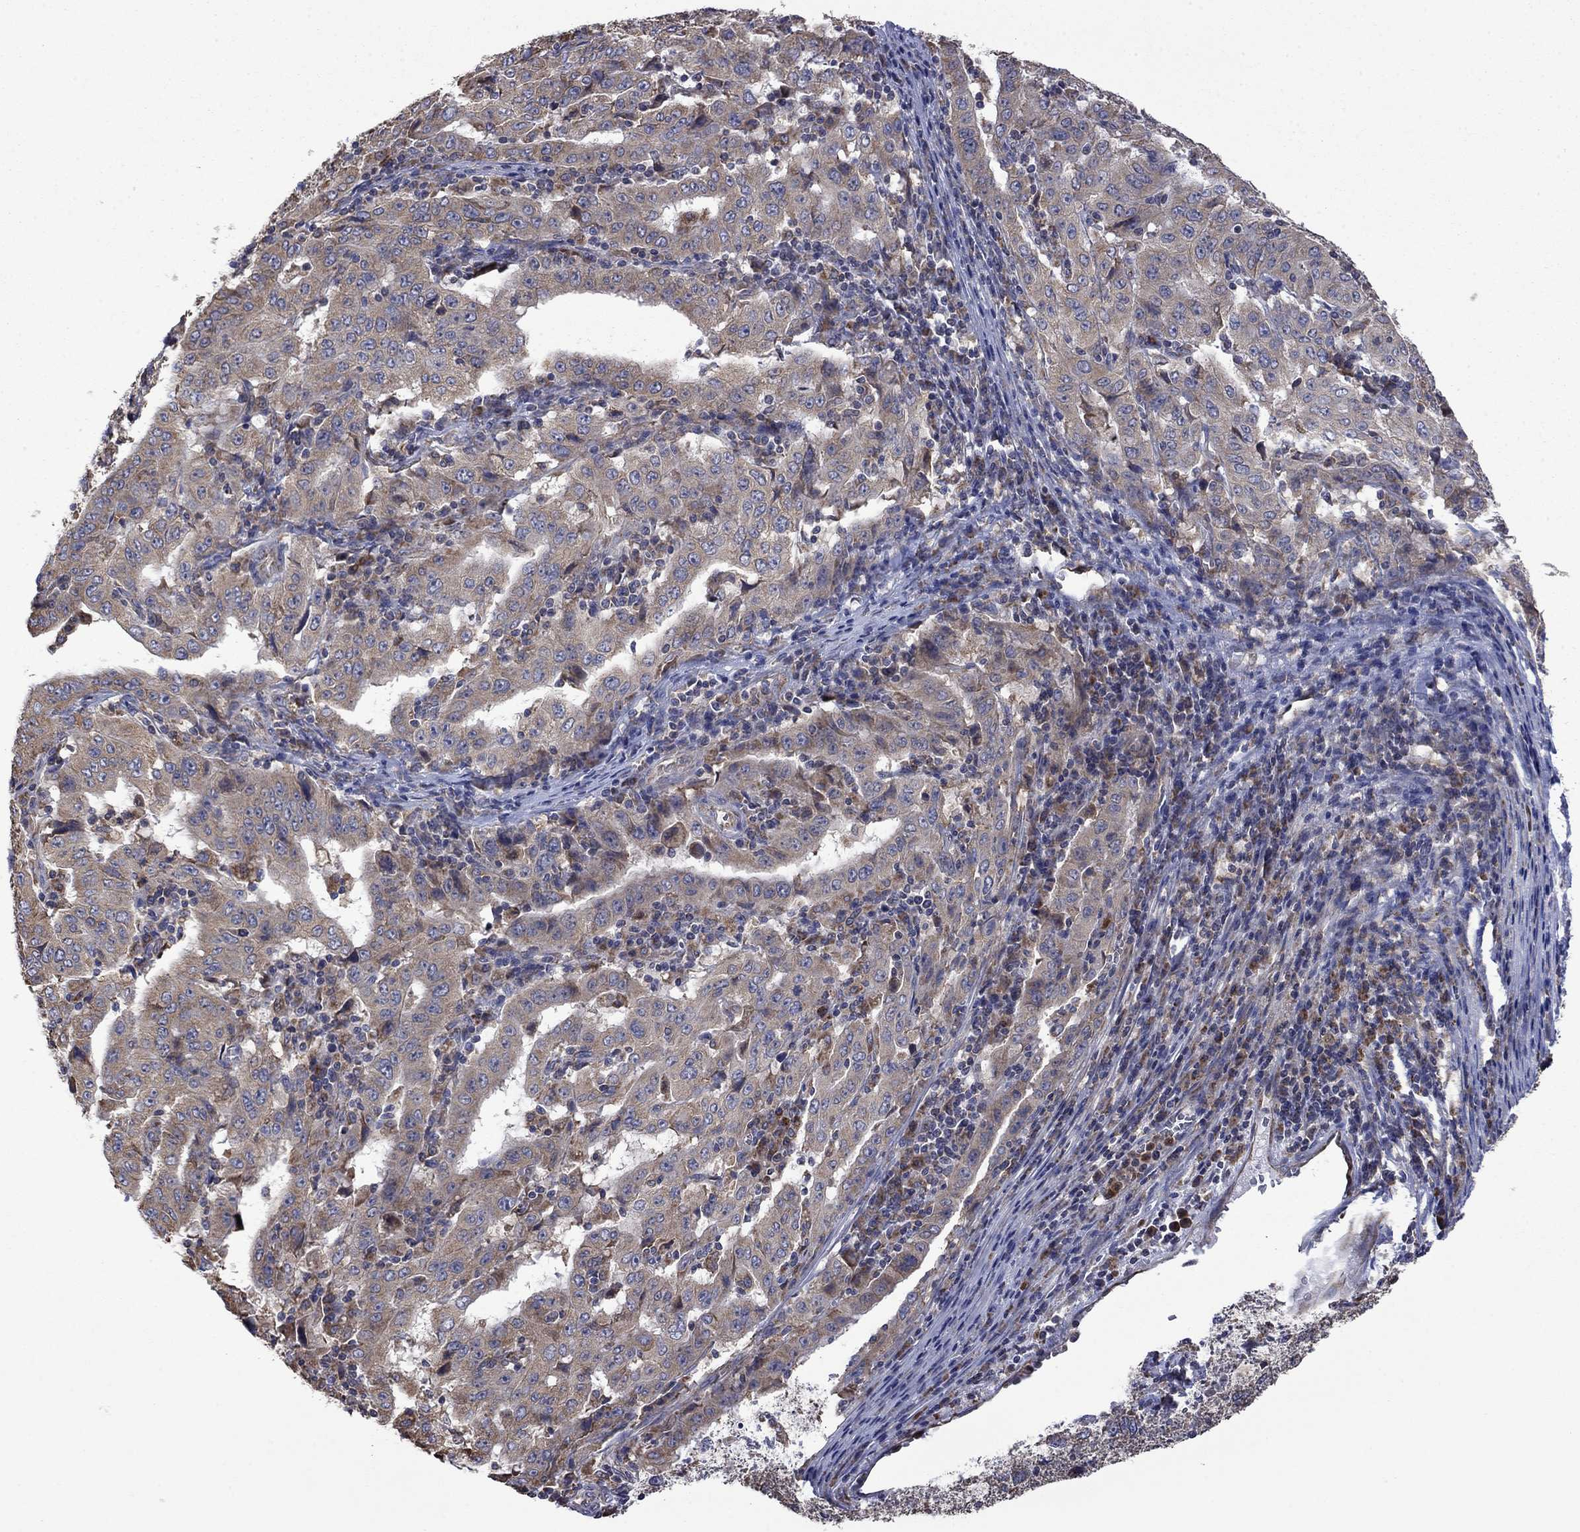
{"staining": {"intensity": "weak", "quantity": "25%-75%", "location": "cytoplasmic/membranous"}, "tissue": "pancreatic cancer", "cell_type": "Tumor cells", "image_type": "cancer", "snomed": [{"axis": "morphology", "description": "Adenocarcinoma, NOS"}, {"axis": "topography", "description": "Pancreas"}], "caption": "IHC of pancreatic adenocarcinoma exhibits low levels of weak cytoplasmic/membranous expression in about 25%-75% of tumor cells.", "gene": "FURIN", "patient": {"sex": "male", "age": 63}}